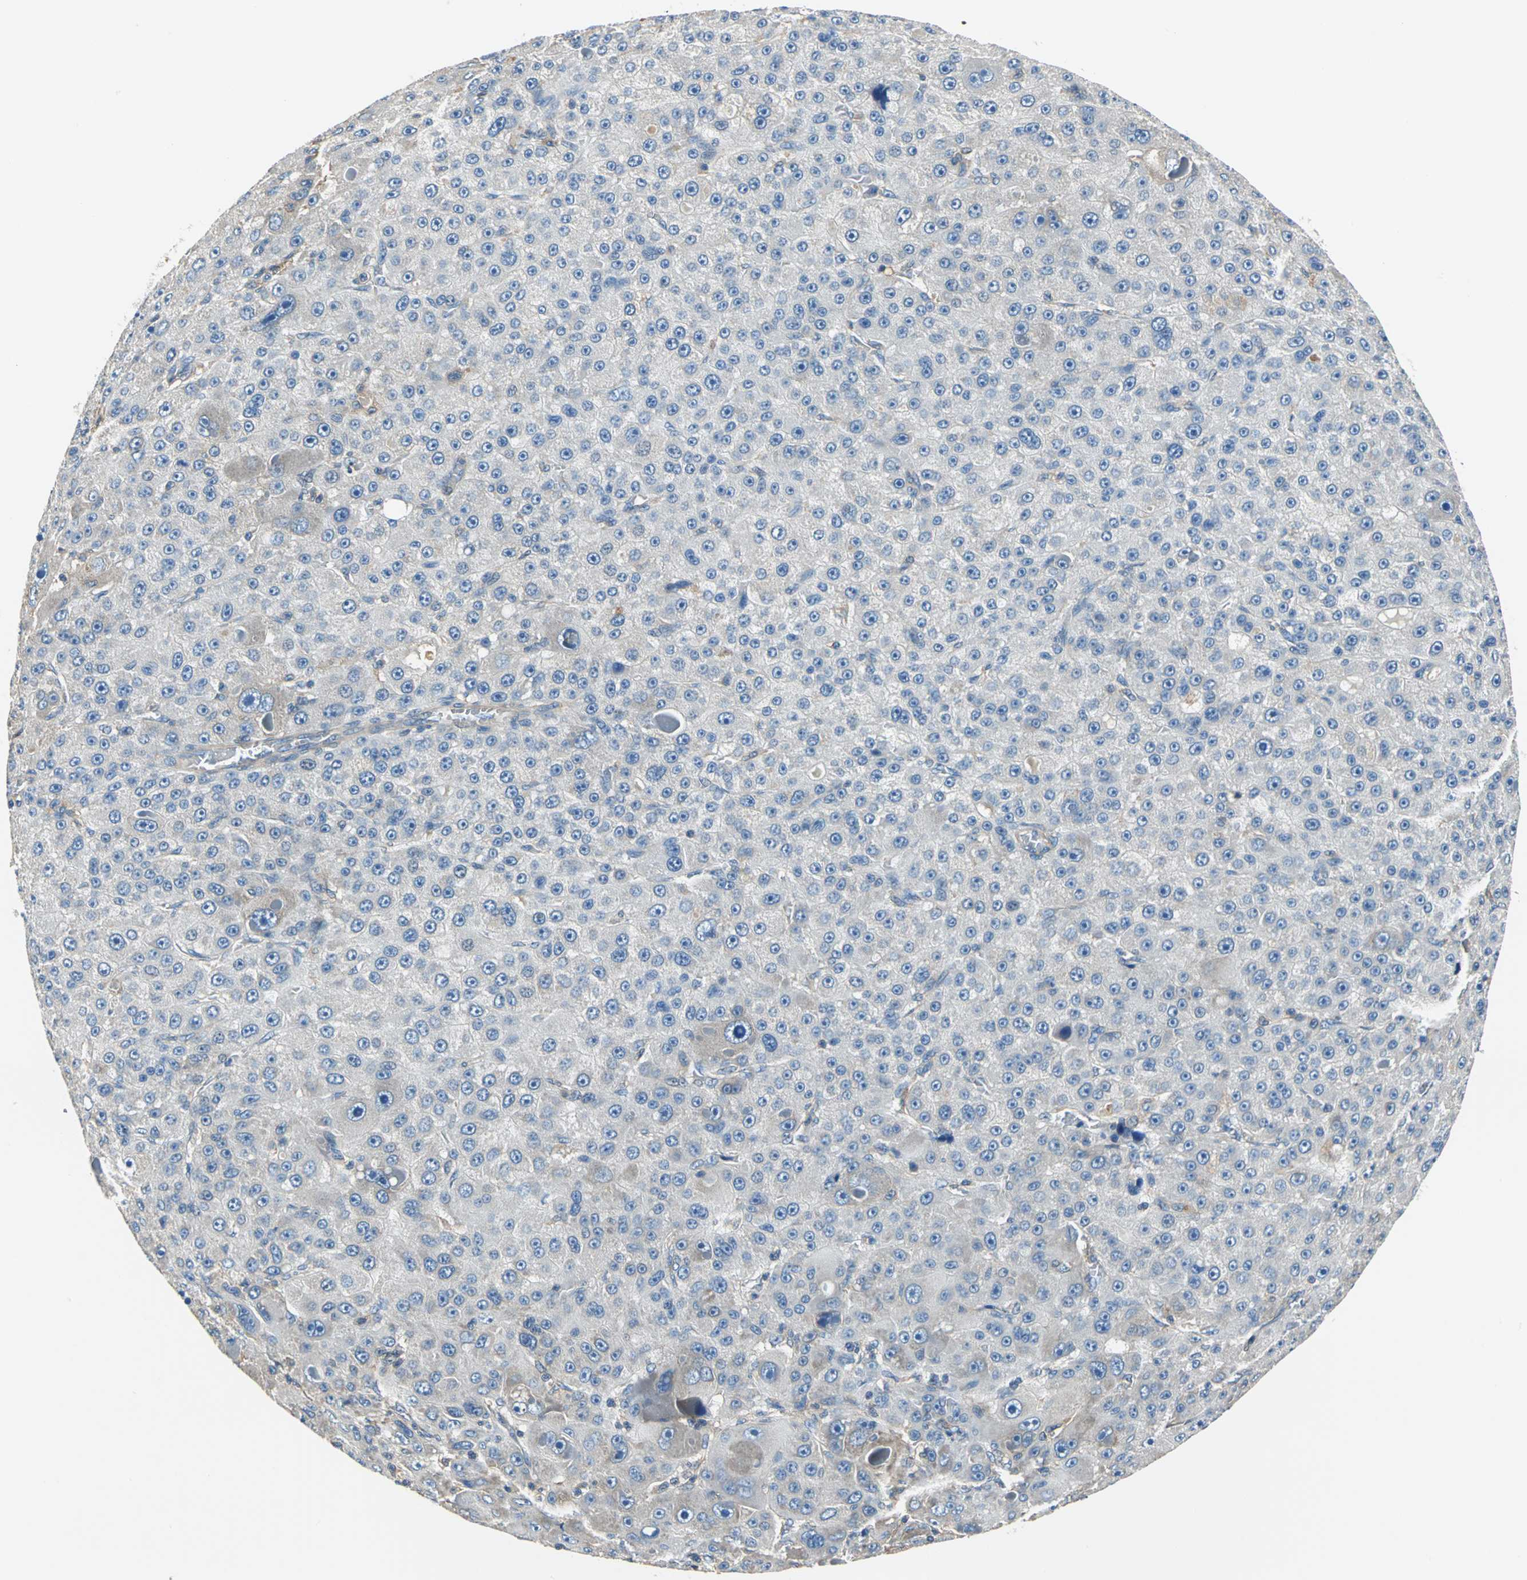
{"staining": {"intensity": "weak", "quantity": "<25%", "location": "cytoplasmic/membranous"}, "tissue": "liver cancer", "cell_type": "Tumor cells", "image_type": "cancer", "snomed": [{"axis": "morphology", "description": "Carcinoma, Hepatocellular, NOS"}, {"axis": "topography", "description": "Liver"}], "caption": "Tumor cells are negative for protein expression in human liver cancer (hepatocellular carcinoma).", "gene": "DDX3Y", "patient": {"sex": "male", "age": 76}}